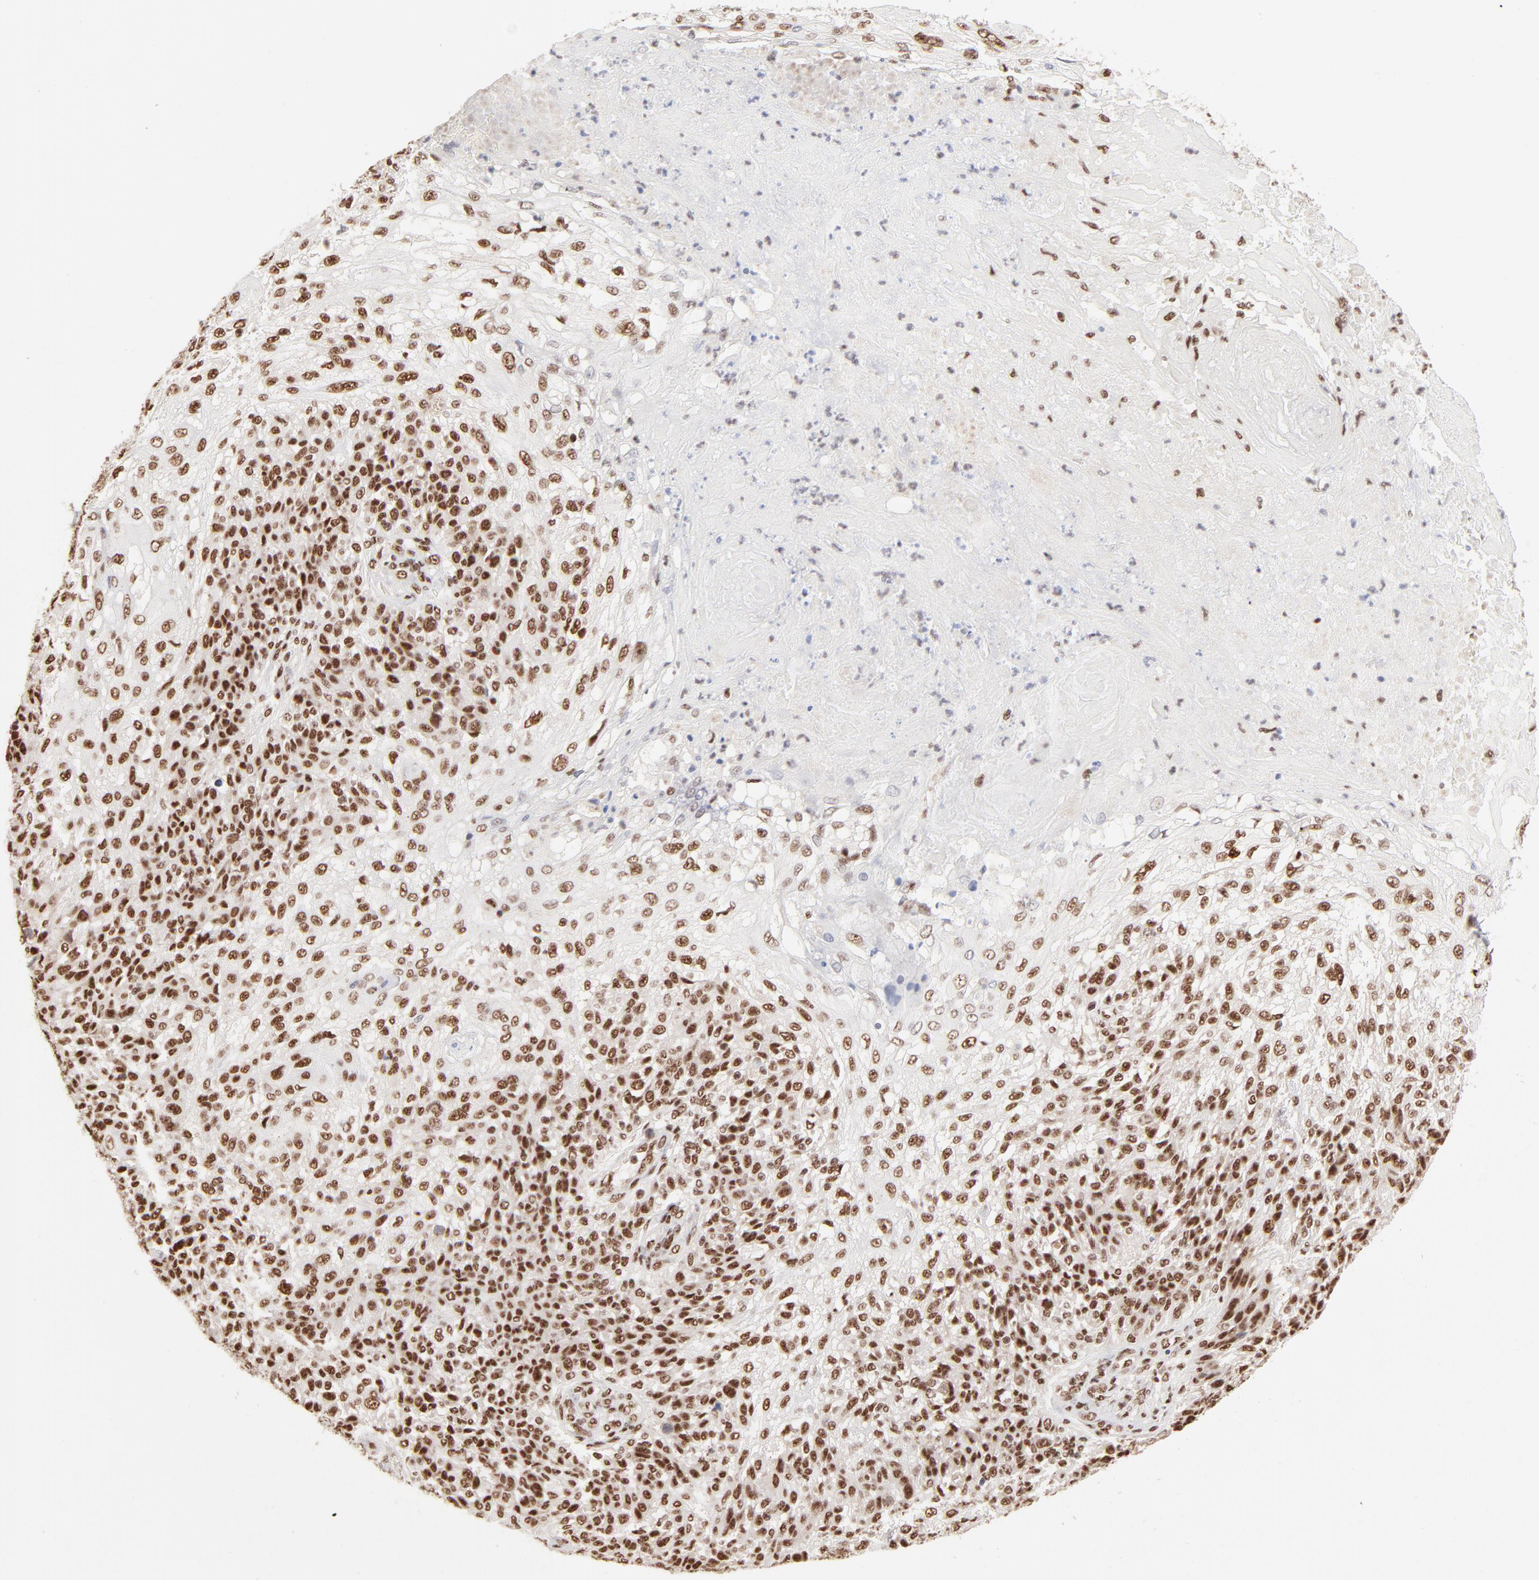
{"staining": {"intensity": "strong", "quantity": ">75%", "location": "nuclear"}, "tissue": "skin cancer", "cell_type": "Tumor cells", "image_type": "cancer", "snomed": [{"axis": "morphology", "description": "Normal tissue, NOS"}, {"axis": "morphology", "description": "Squamous cell carcinoma, NOS"}, {"axis": "topography", "description": "Skin"}], "caption": "Human skin cancer (squamous cell carcinoma) stained for a protein (brown) demonstrates strong nuclear positive staining in approximately >75% of tumor cells.", "gene": "TARDBP", "patient": {"sex": "female", "age": 83}}